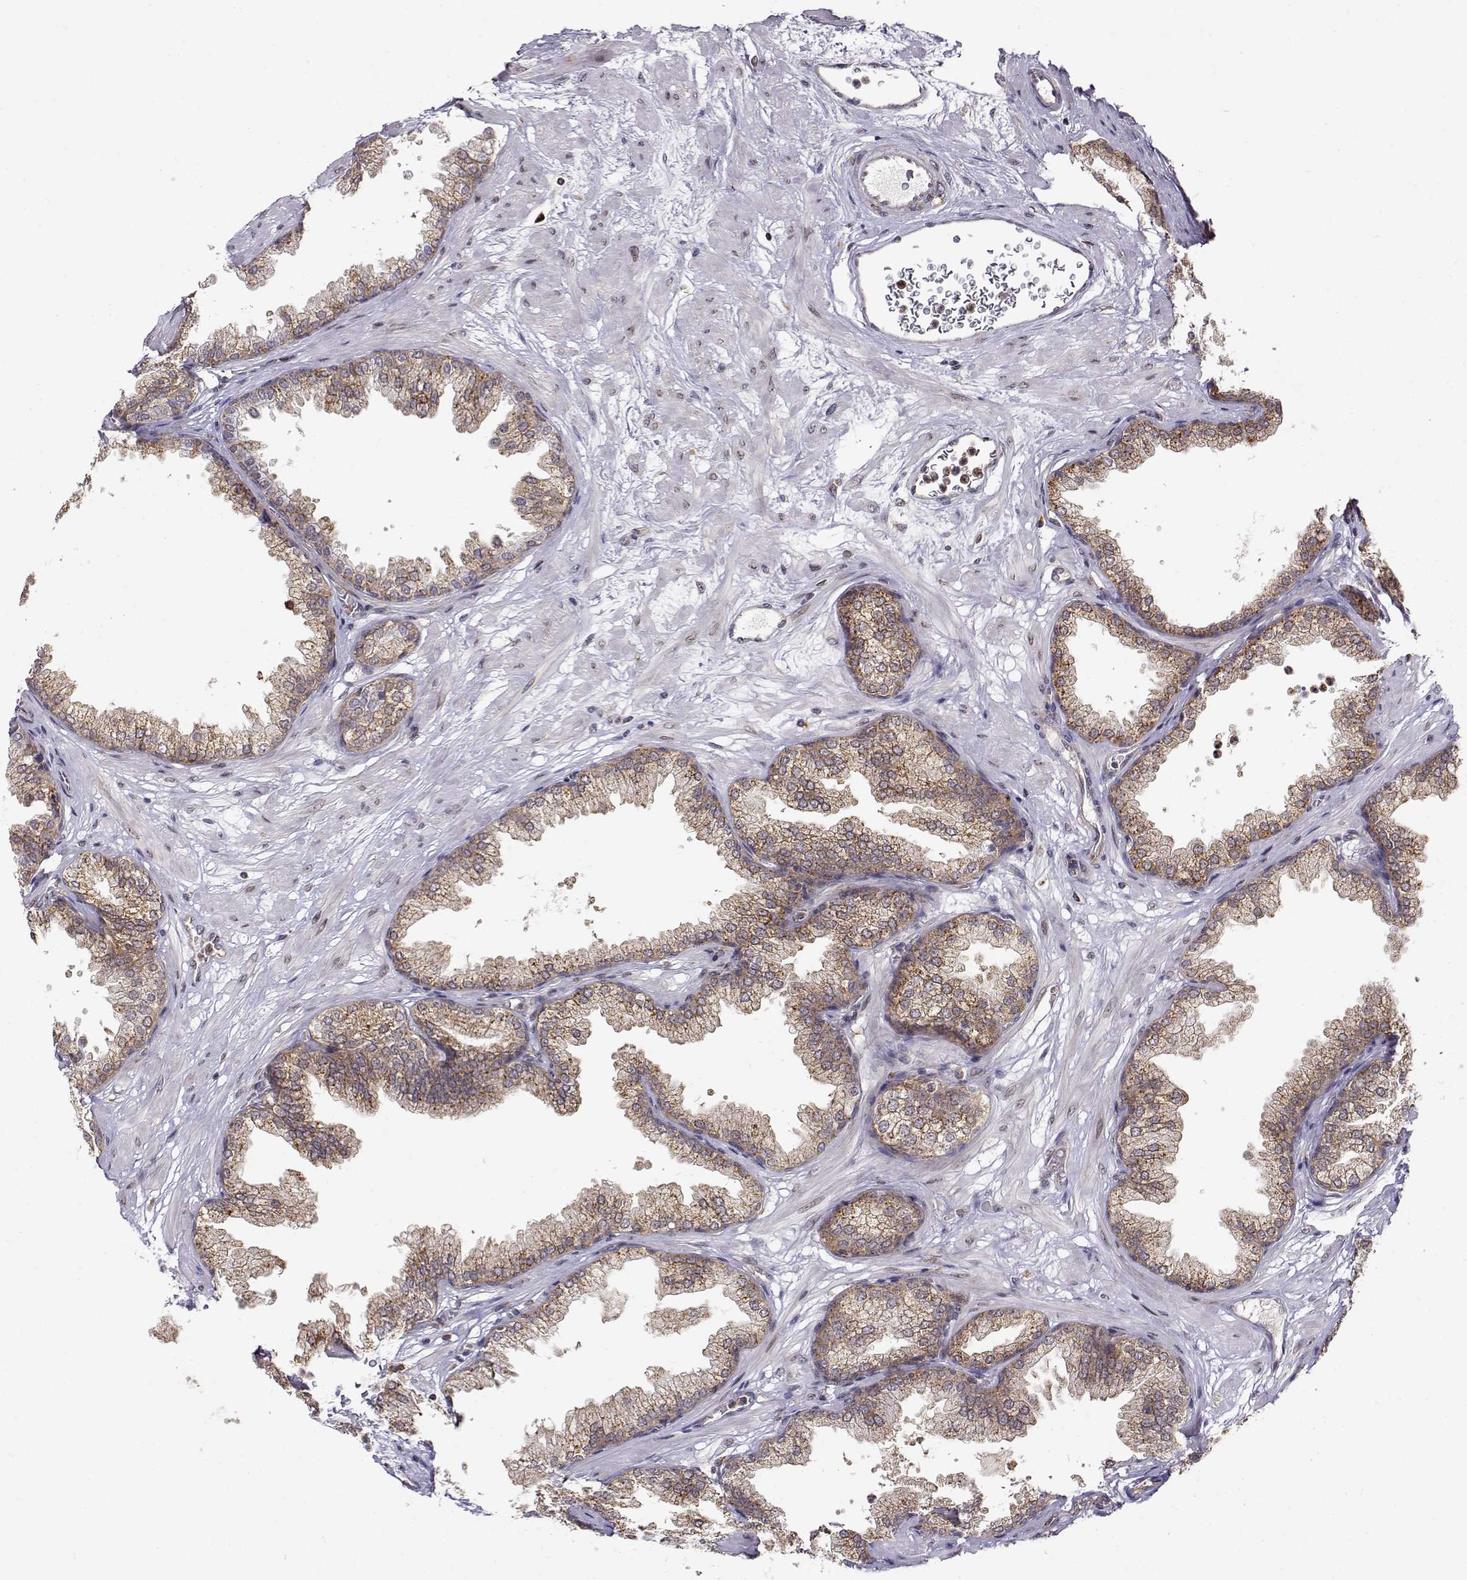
{"staining": {"intensity": "moderate", "quantity": ">75%", "location": "cytoplasmic/membranous"}, "tissue": "prostate", "cell_type": "Glandular cells", "image_type": "normal", "snomed": [{"axis": "morphology", "description": "Normal tissue, NOS"}, {"axis": "topography", "description": "Prostate"}], "caption": "Protein staining by IHC displays moderate cytoplasmic/membranous staining in approximately >75% of glandular cells in normal prostate. (DAB (3,3'-diaminobenzidine) = brown stain, brightfield microscopy at high magnification).", "gene": "RNF13", "patient": {"sex": "male", "age": 37}}